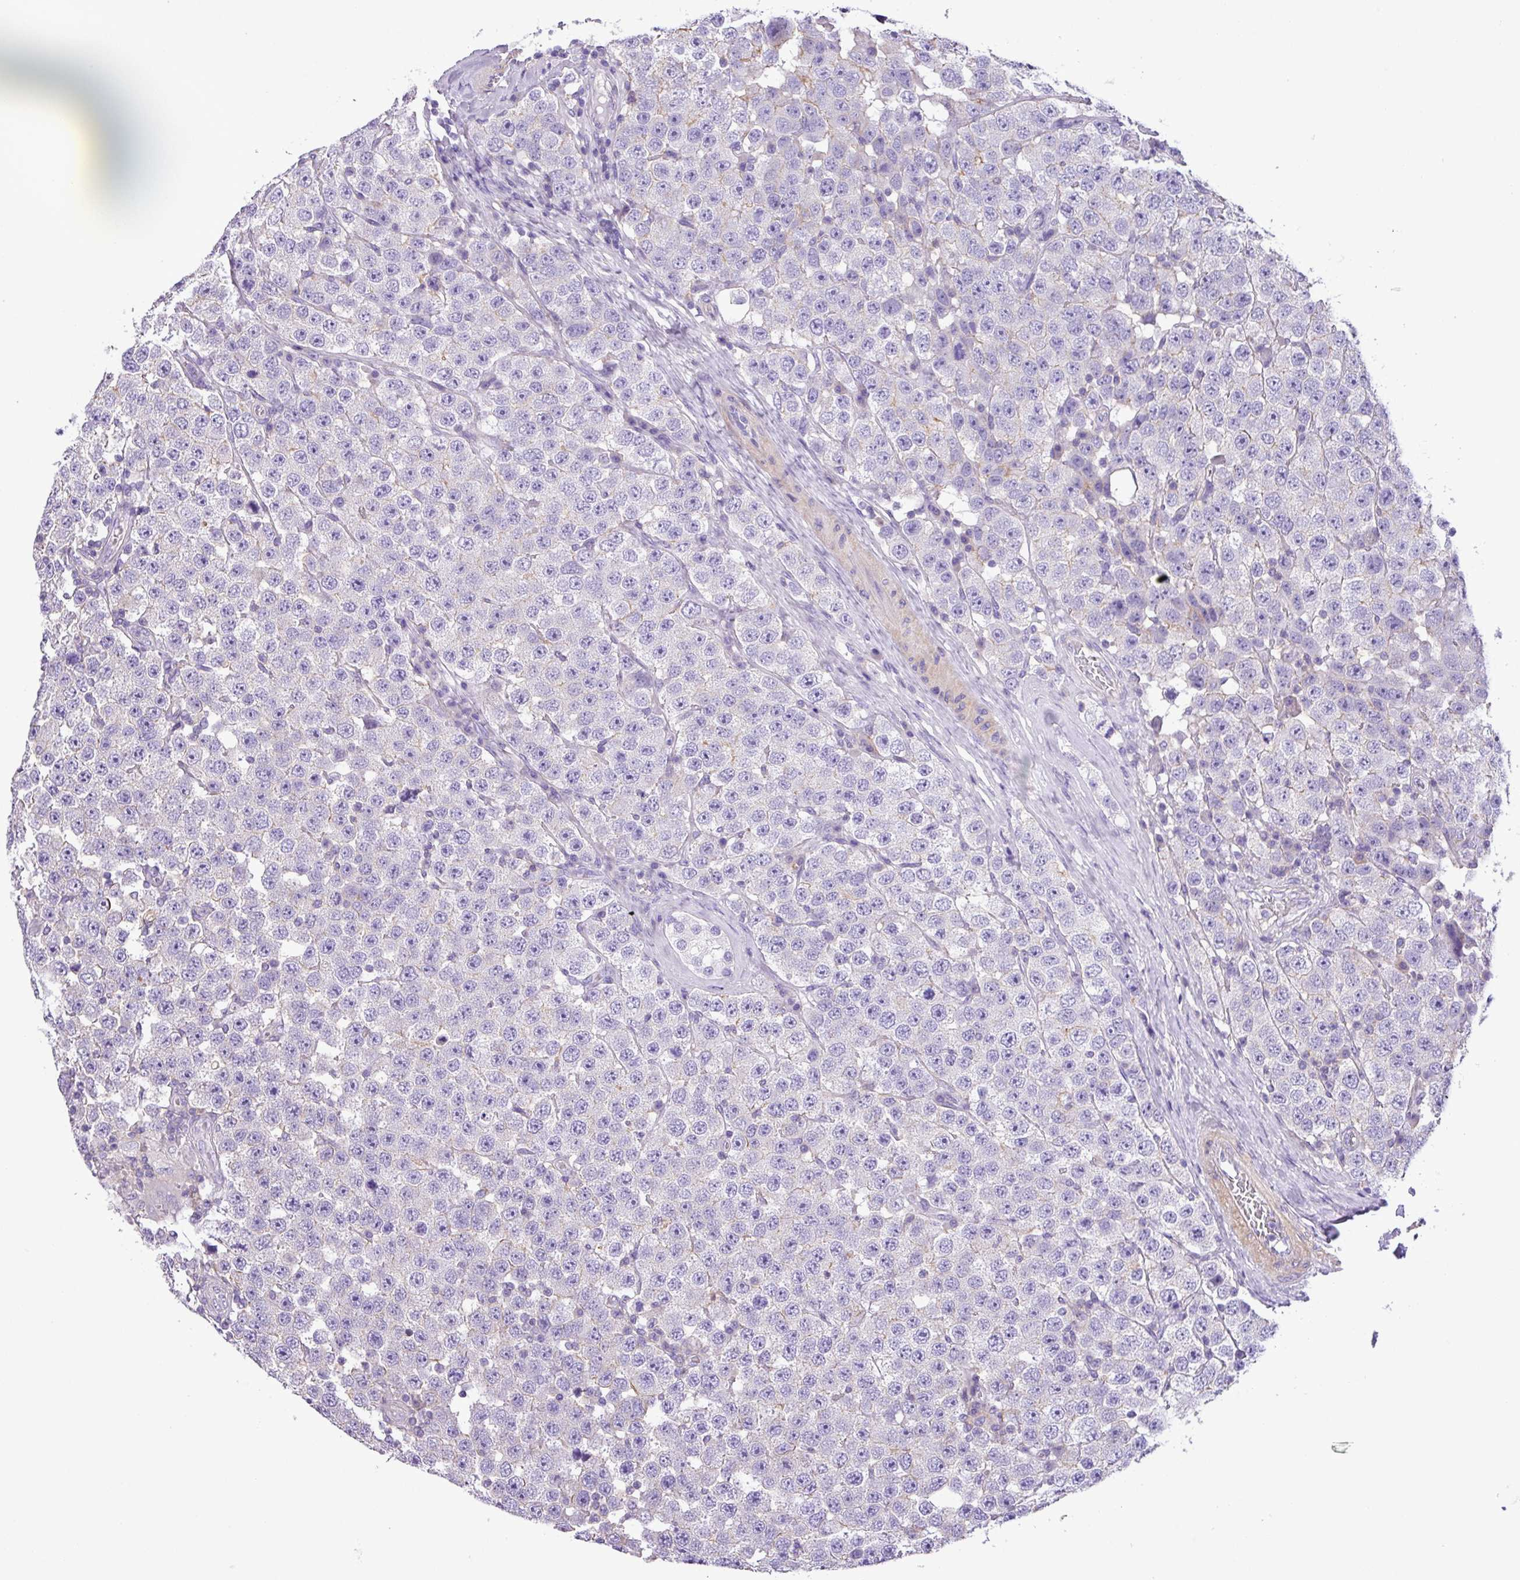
{"staining": {"intensity": "negative", "quantity": "none", "location": "none"}, "tissue": "testis cancer", "cell_type": "Tumor cells", "image_type": "cancer", "snomed": [{"axis": "morphology", "description": "Seminoma, NOS"}, {"axis": "topography", "description": "Testis"}], "caption": "This is an IHC image of human testis seminoma. There is no expression in tumor cells.", "gene": "ZNF334", "patient": {"sex": "male", "age": 28}}